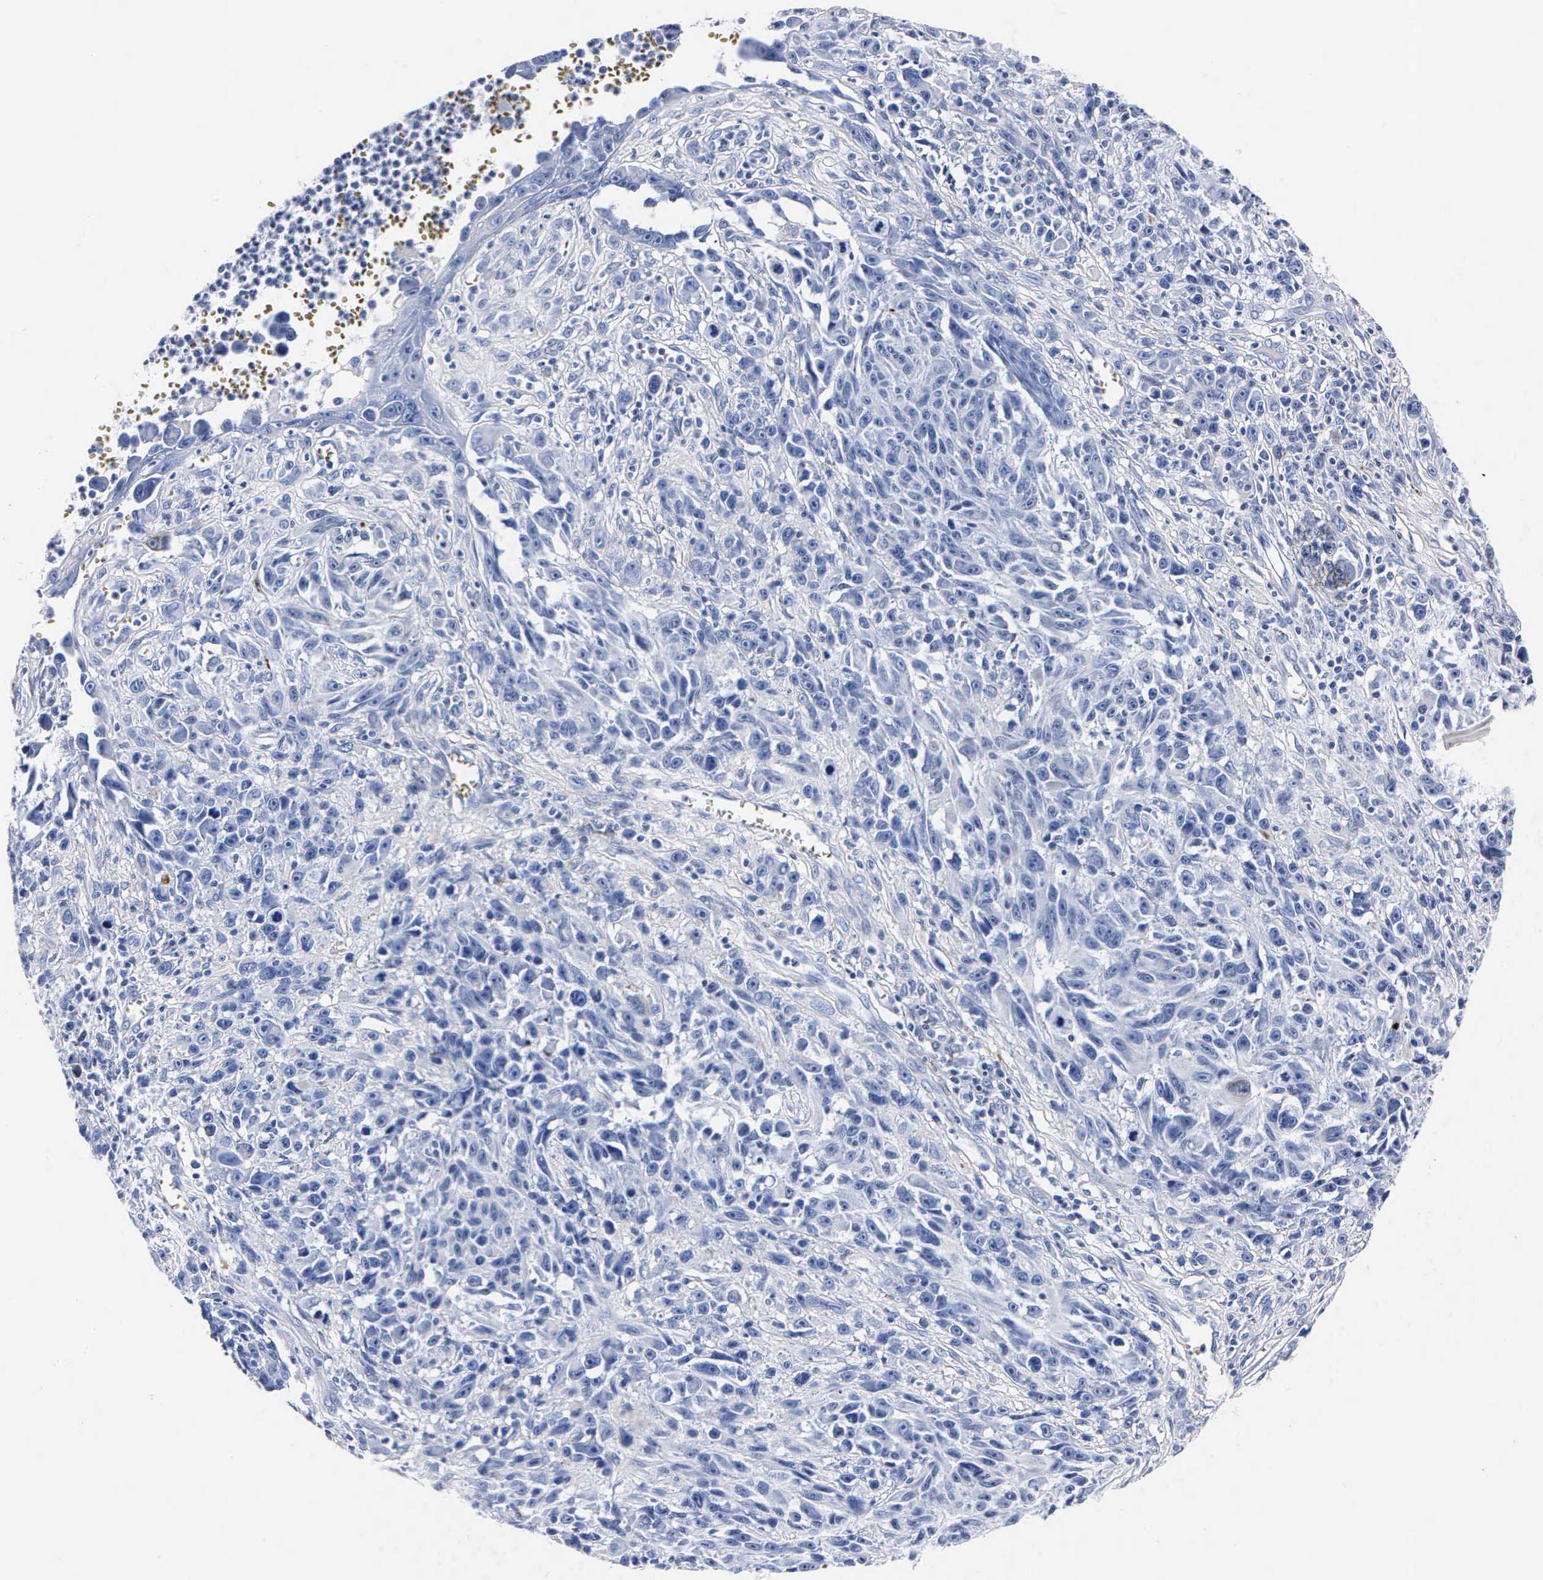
{"staining": {"intensity": "negative", "quantity": "none", "location": "none"}, "tissue": "melanoma", "cell_type": "Tumor cells", "image_type": "cancer", "snomed": [{"axis": "morphology", "description": "Malignant melanoma, NOS"}, {"axis": "topography", "description": "Skin"}], "caption": "The histopathology image exhibits no significant staining in tumor cells of melanoma.", "gene": "ENO2", "patient": {"sex": "female", "age": 82}}